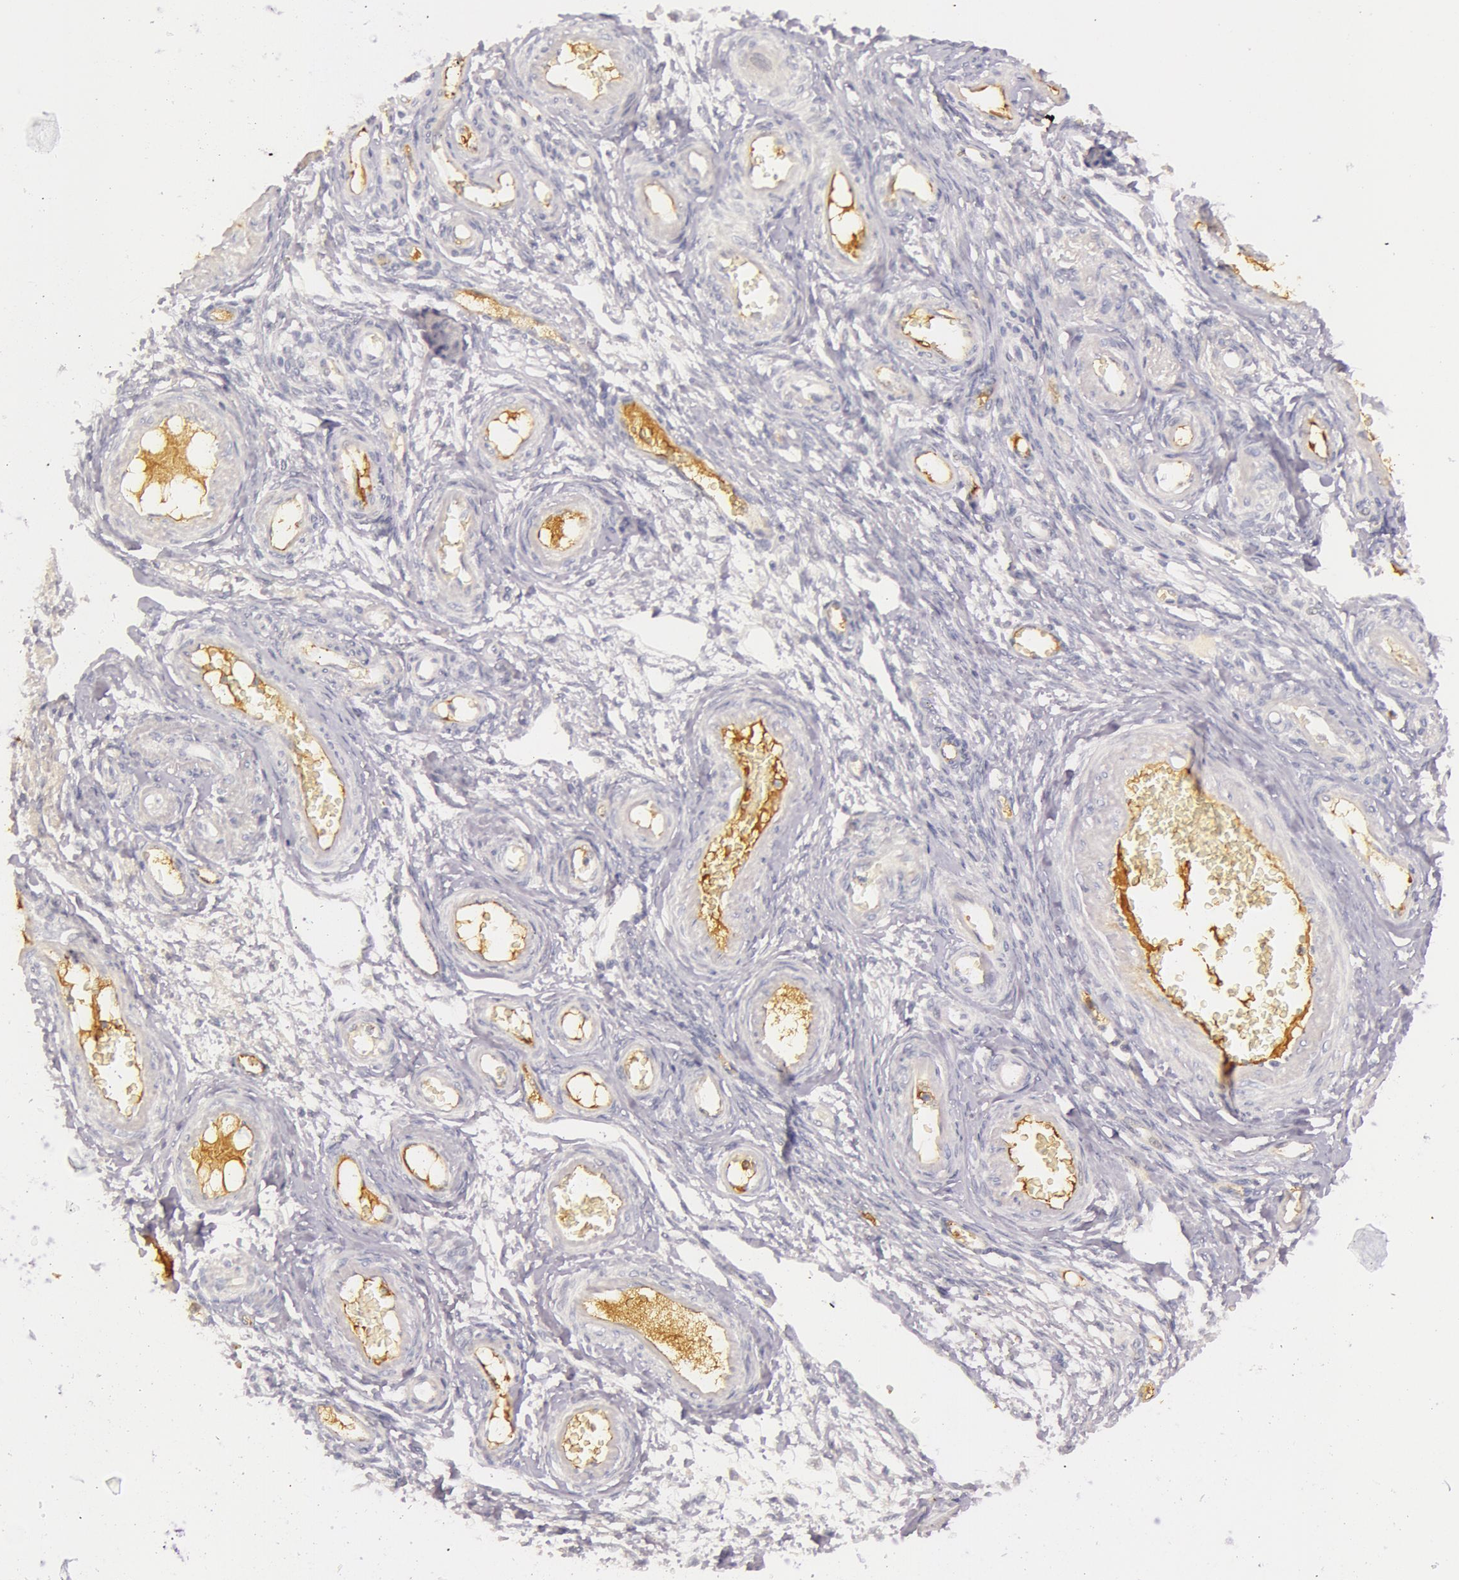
{"staining": {"intensity": "negative", "quantity": "none", "location": "none"}, "tissue": "ovarian cancer", "cell_type": "Tumor cells", "image_type": "cancer", "snomed": [{"axis": "morphology", "description": "Cystadenocarcinoma, mucinous, NOS"}, {"axis": "topography", "description": "Ovary"}], "caption": "This is an immunohistochemistry (IHC) micrograph of human mucinous cystadenocarcinoma (ovarian). There is no staining in tumor cells.", "gene": "C4BPA", "patient": {"sex": "female", "age": 57}}